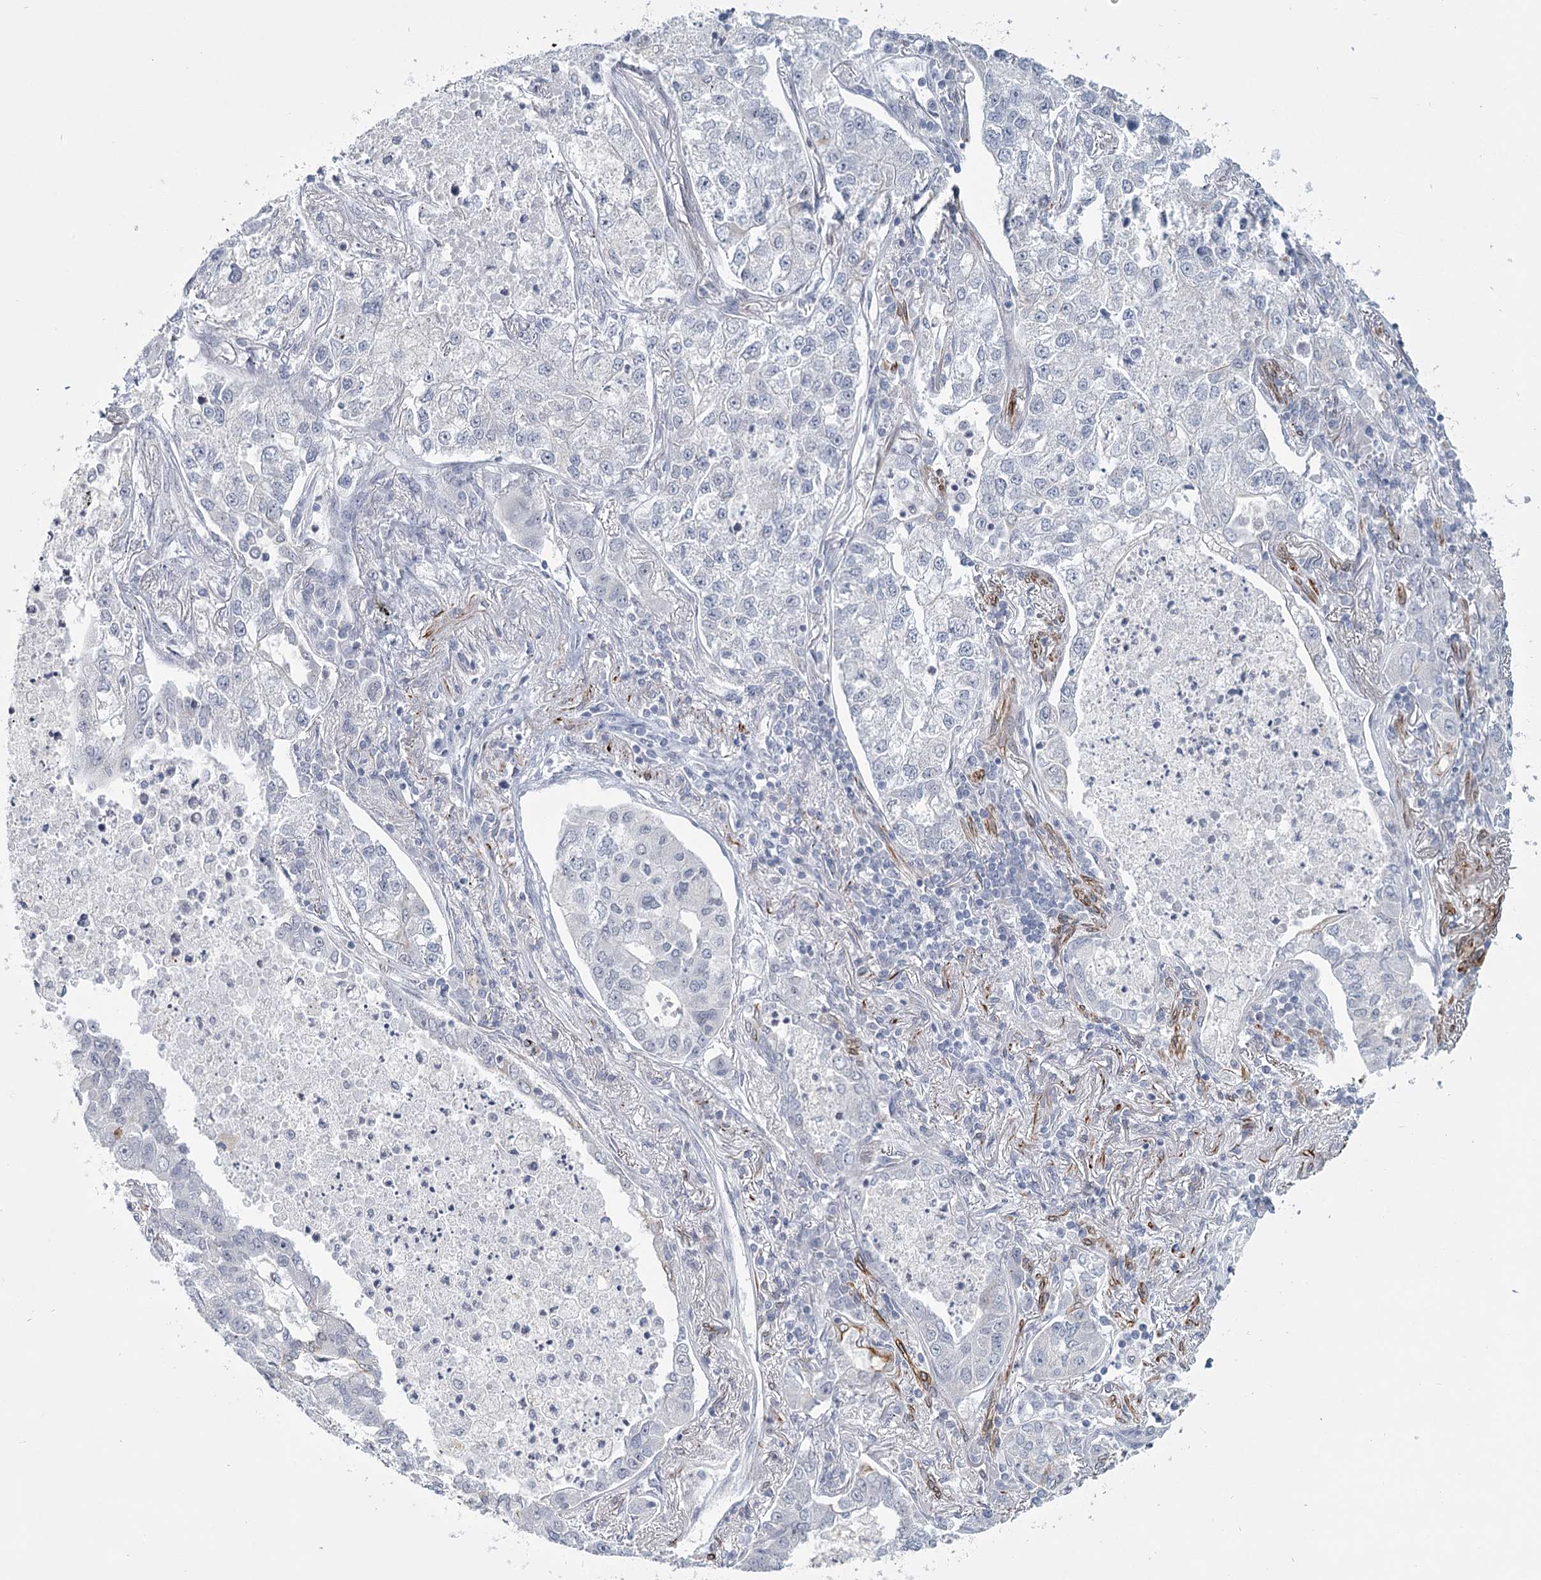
{"staining": {"intensity": "negative", "quantity": "none", "location": "none"}, "tissue": "lung cancer", "cell_type": "Tumor cells", "image_type": "cancer", "snomed": [{"axis": "morphology", "description": "Adenocarcinoma, NOS"}, {"axis": "topography", "description": "Lung"}], "caption": "Photomicrograph shows no significant protein positivity in tumor cells of lung cancer.", "gene": "TMEM70", "patient": {"sex": "male", "age": 49}}